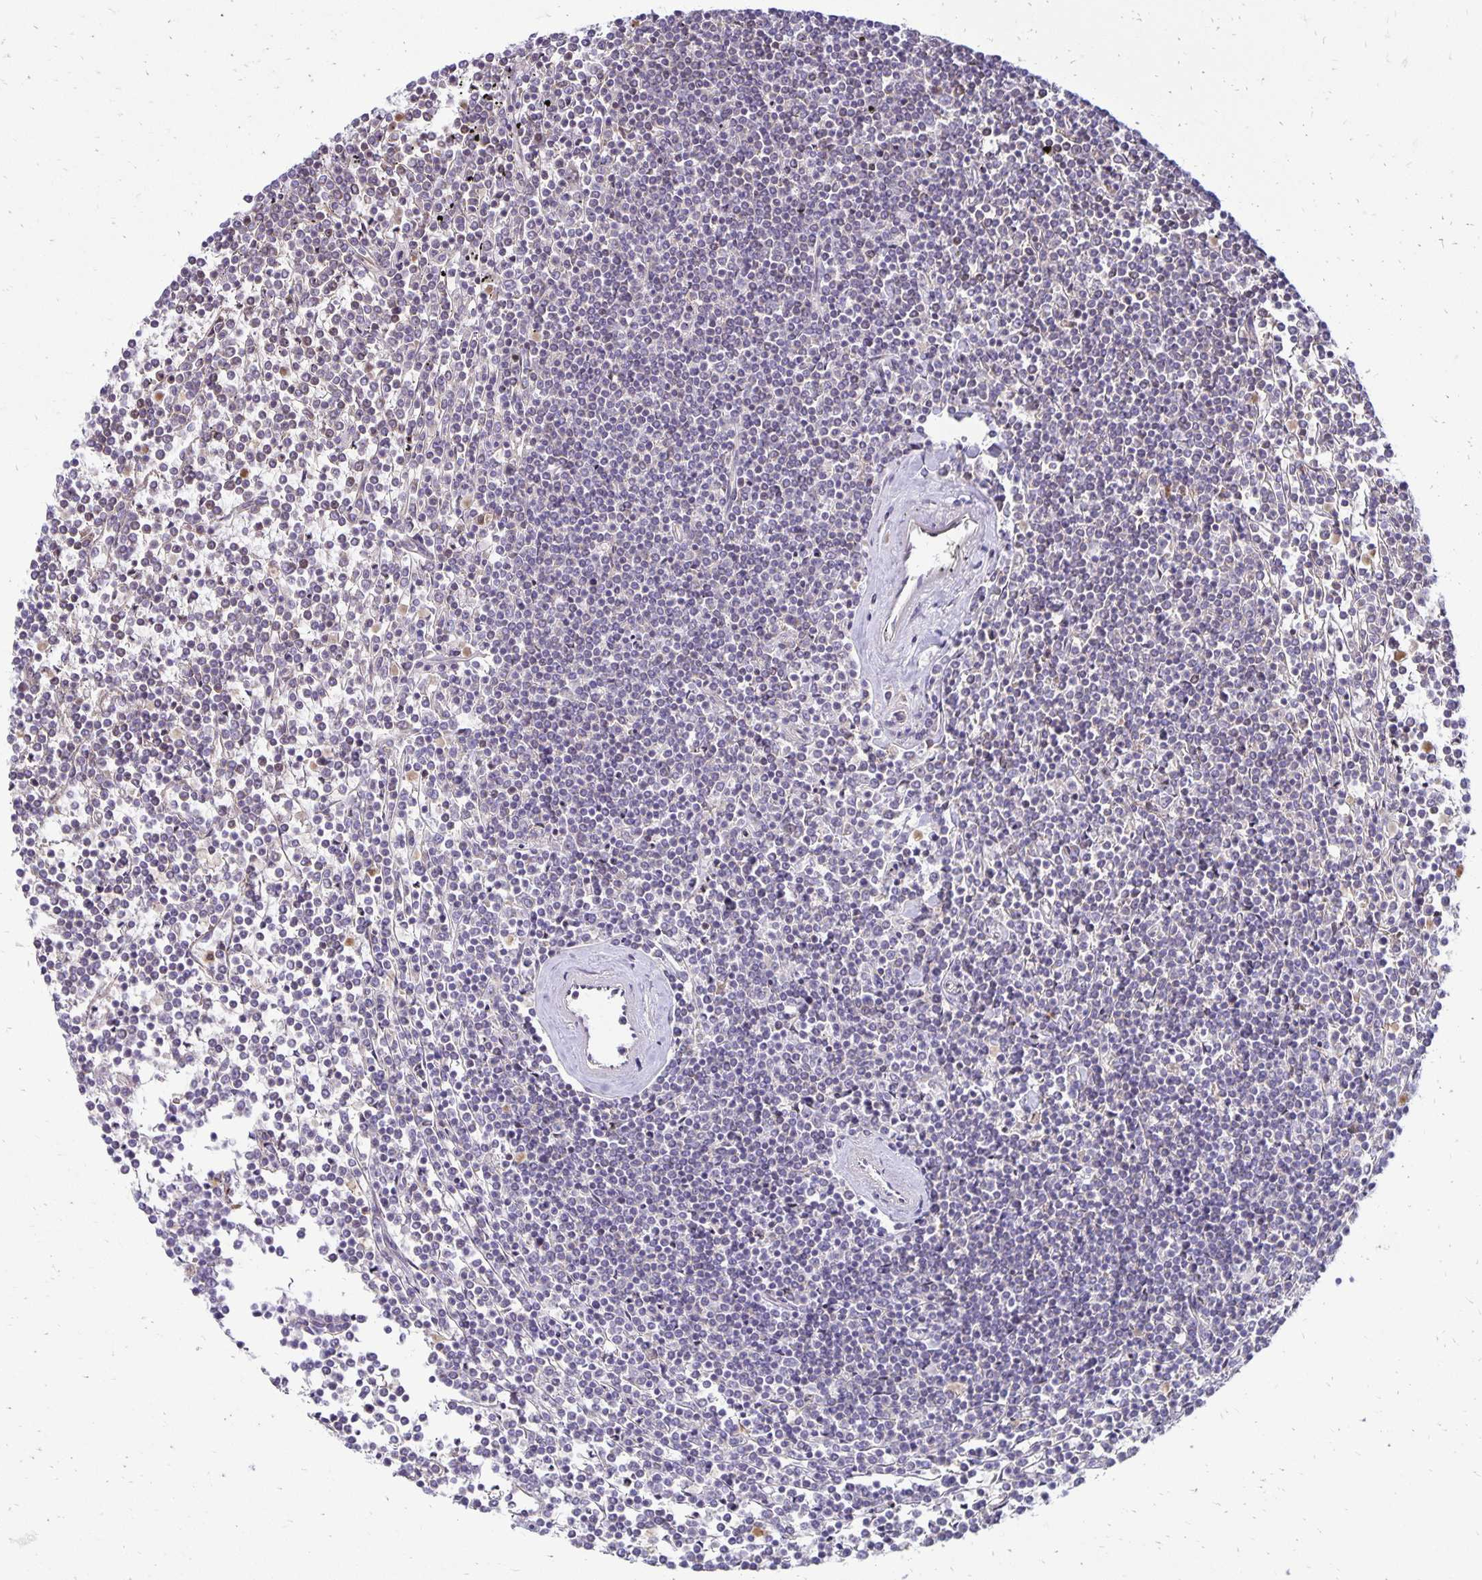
{"staining": {"intensity": "negative", "quantity": "none", "location": "none"}, "tissue": "lymphoma", "cell_type": "Tumor cells", "image_type": "cancer", "snomed": [{"axis": "morphology", "description": "Malignant lymphoma, non-Hodgkin's type, Low grade"}, {"axis": "topography", "description": "Spleen"}], "caption": "This histopathology image is of lymphoma stained with immunohistochemistry (IHC) to label a protein in brown with the nuclei are counter-stained blue. There is no positivity in tumor cells.", "gene": "FN3K", "patient": {"sex": "female", "age": 19}}